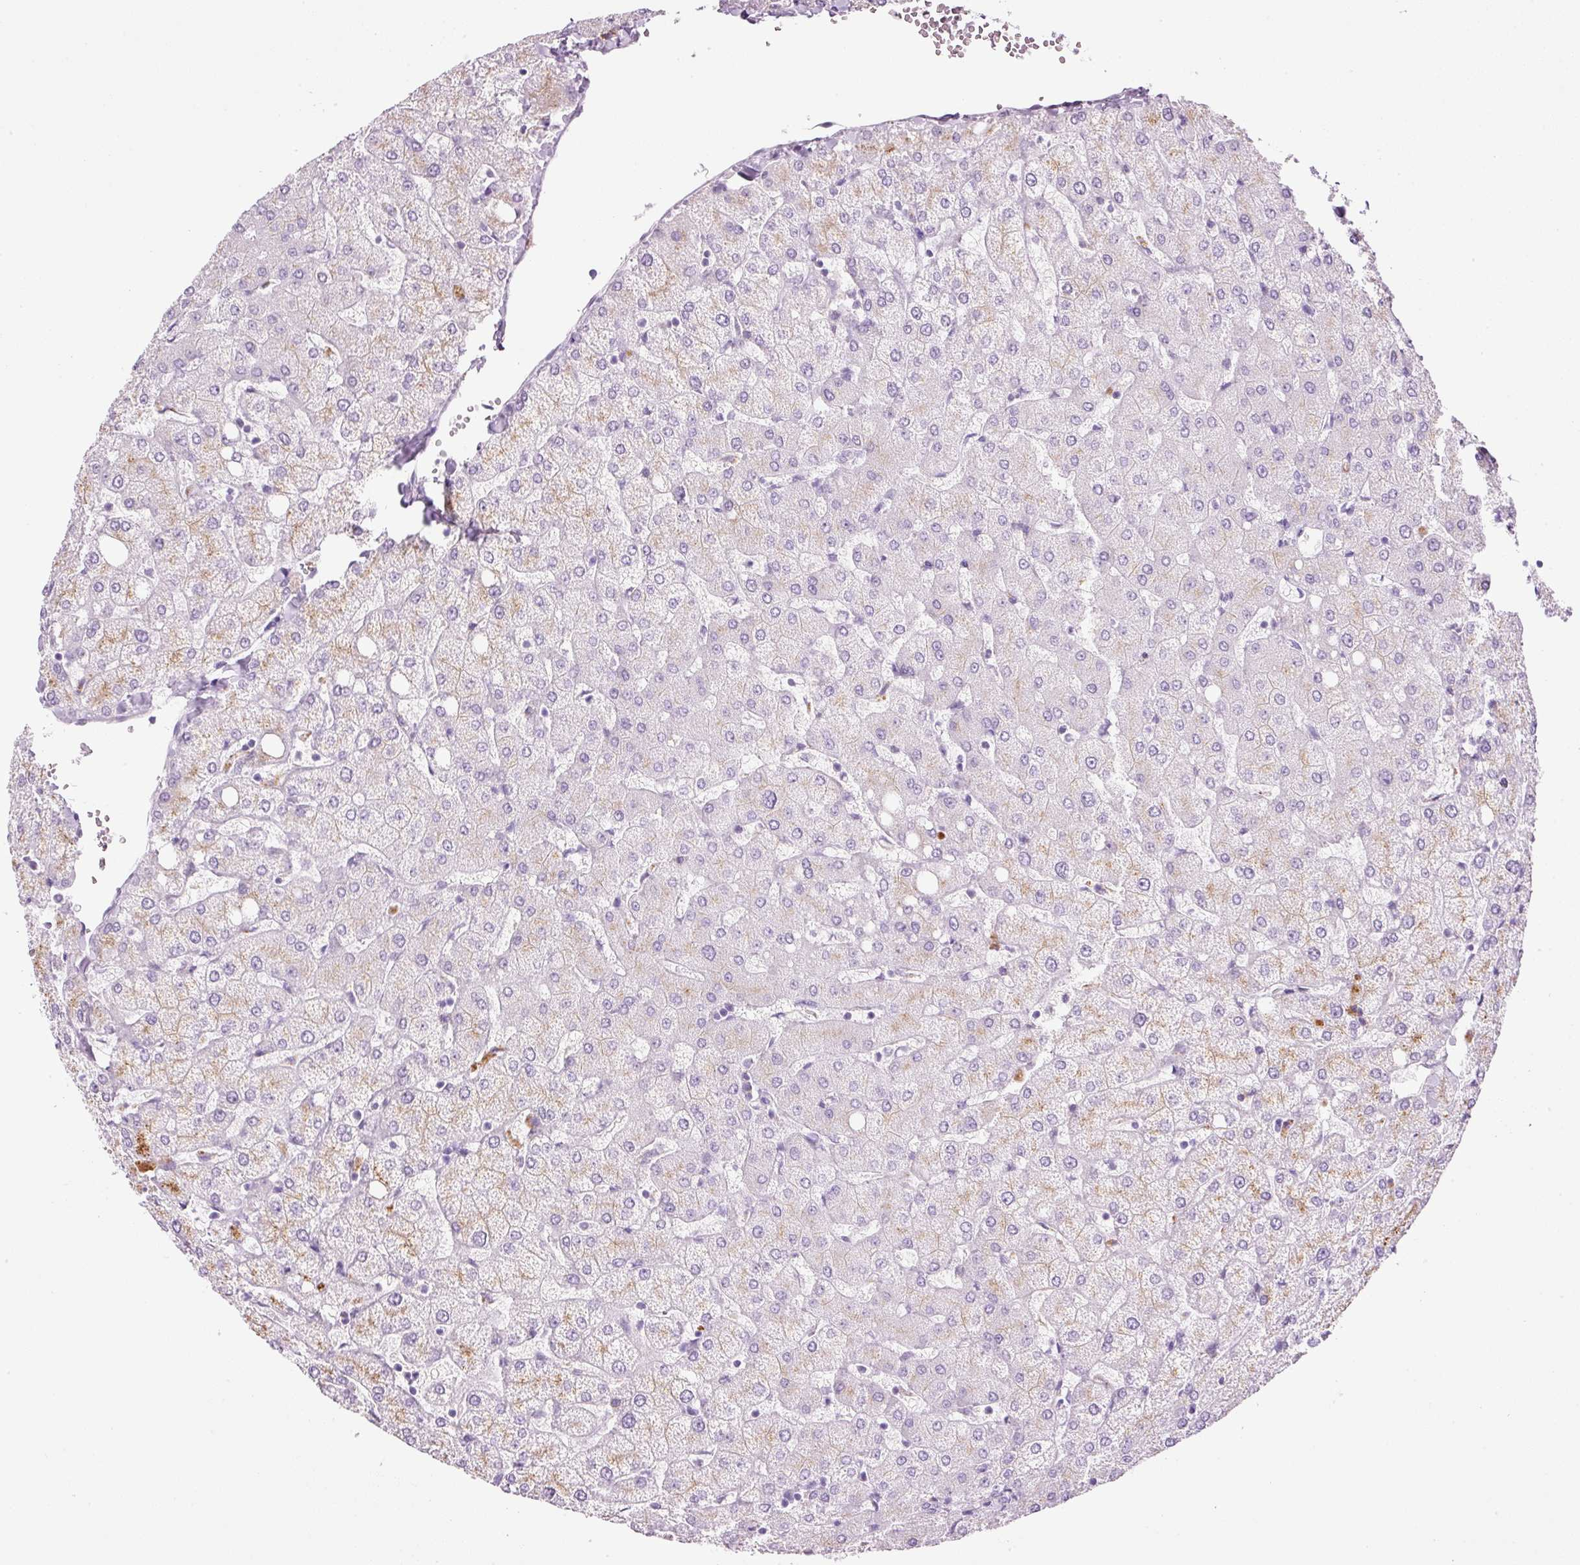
{"staining": {"intensity": "negative", "quantity": "none", "location": "none"}, "tissue": "liver", "cell_type": "Cholangiocytes", "image_type": "normal", "snomed": [{"axis": "morphology", "description": "Normal tissue, NOS"}, {"axis": "topography", "description": "Liver"}], "caption": "DAB immunohistochemical staining of benign liver reveals no significant positivity in cholangiocytes.", "gene": "ZNF639", "patient": {"sex": "female", "age": 54}}